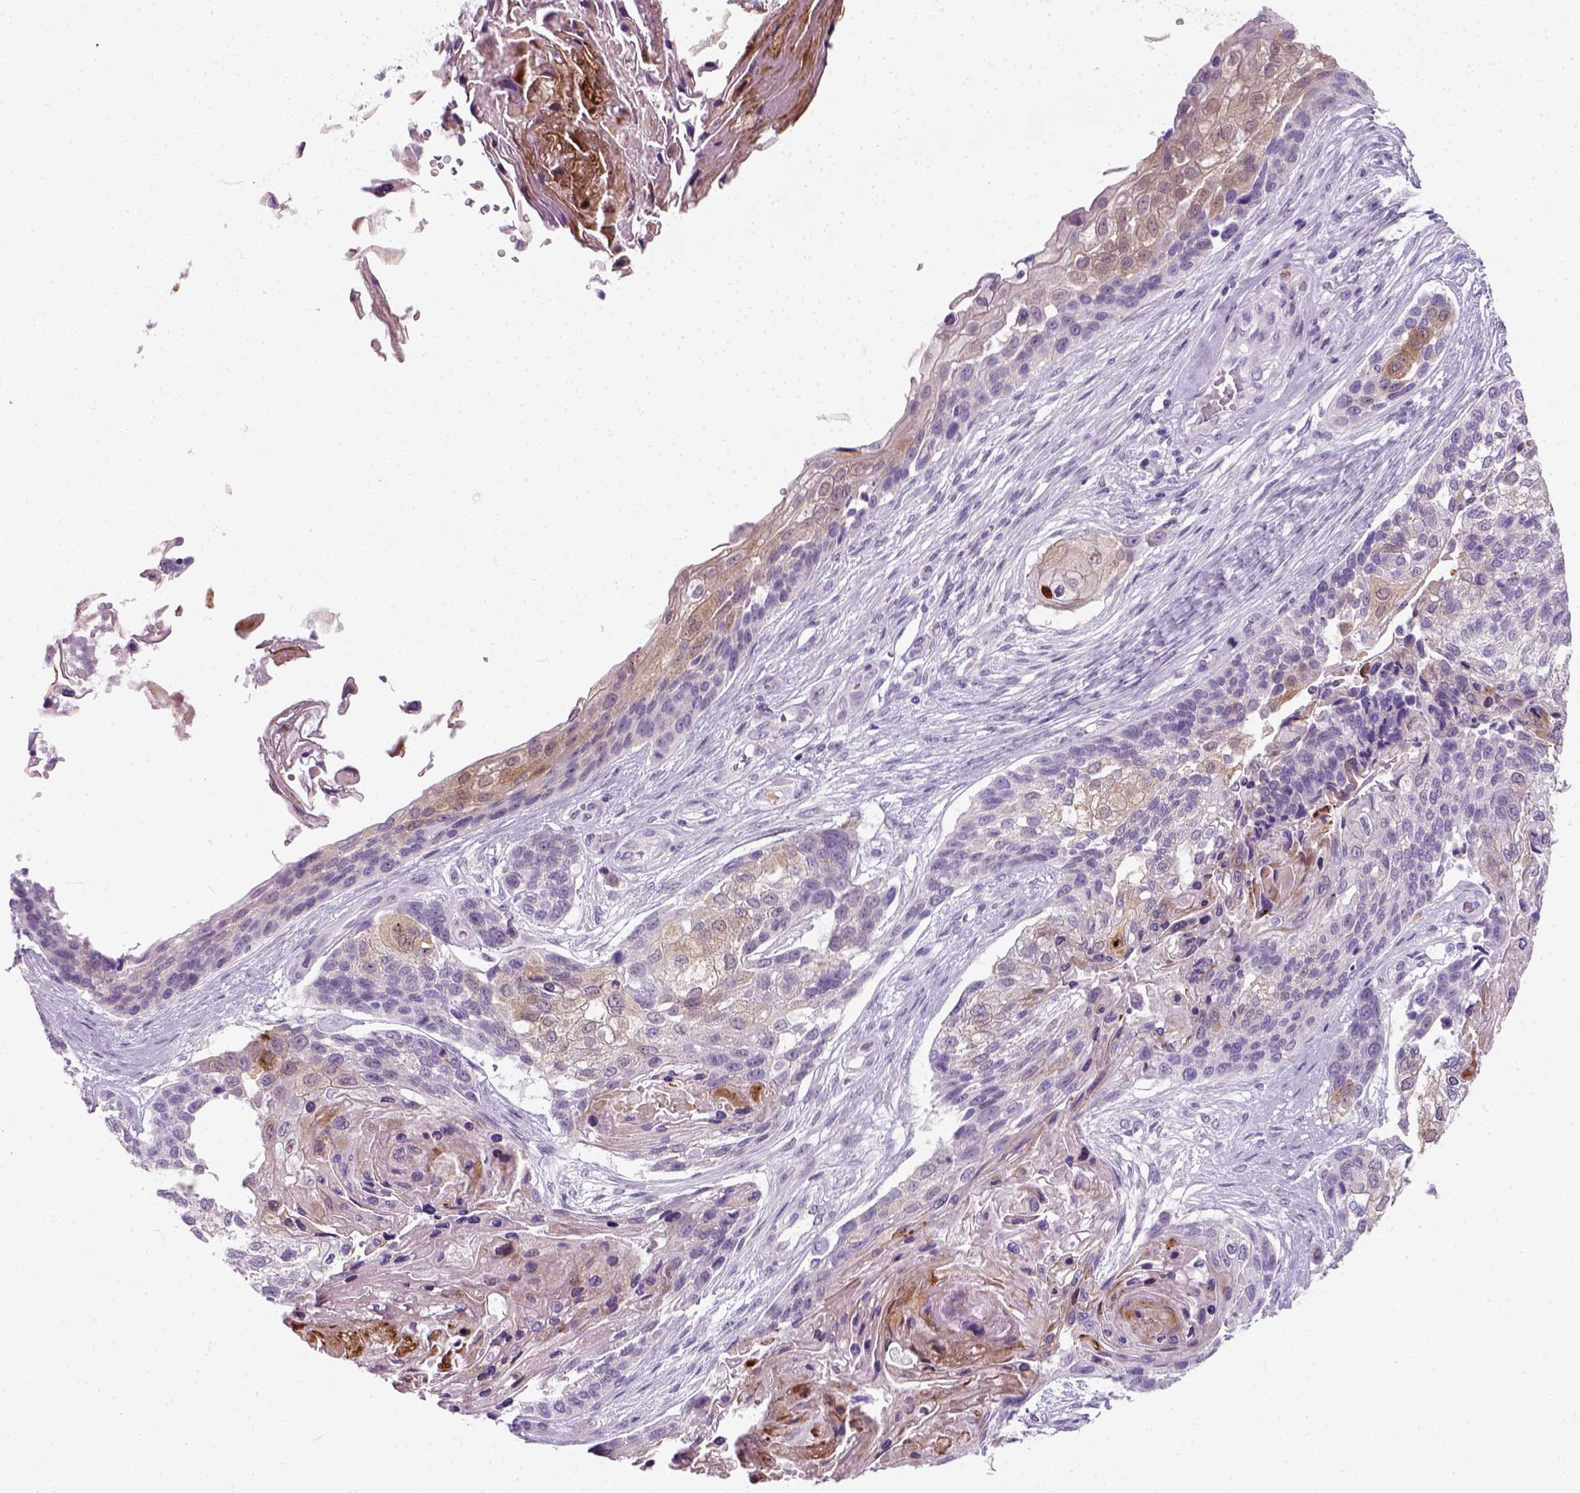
{"staining": {"intensity": "negative", "quantity": "none", "location": "none"}, "tissue": "lung cancer", "cell_type": "Tumor cells", "image_type": "cancer", "snomed": [{"axis": "morphology", "description": "Squamous cell carcinoma, NOS"}, {"axis": "topography", "description": "Lung"}], "caption": "The IHC image has no significant staining in tumor cells of squamous cell carcinoma (lung) tissue.", "gene": "IL4", "patient": {"sex": "male", "age": 69}}